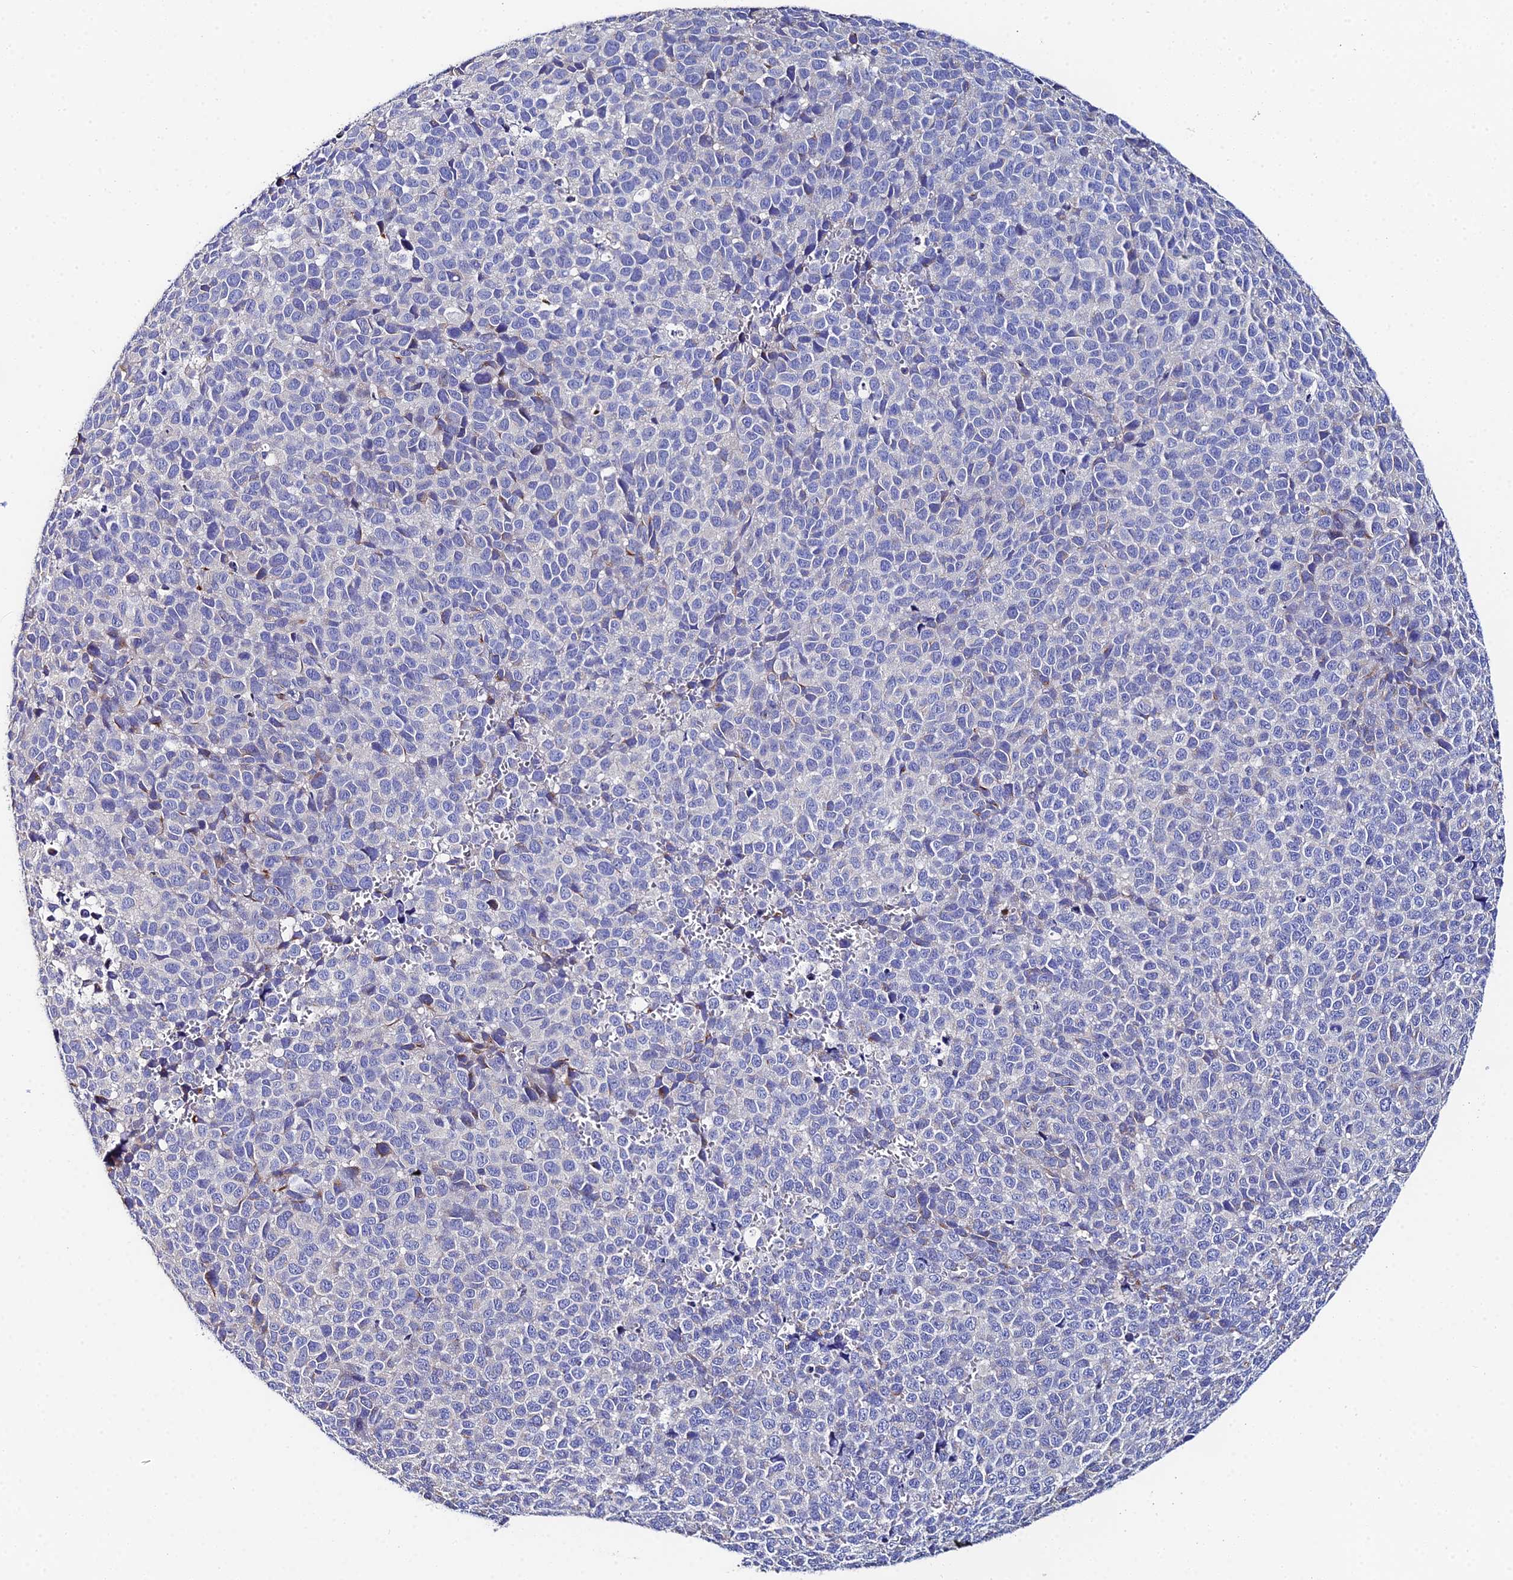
{"staining": {"intensity": "negative", "quantity": "none", "location": "none"}, "tissue": "melanoma", "cell_type": "Tumor cells", "image_type": "cancer", "snomed": [{"axis": "morphology", "description": "Malignant melanoma, NOS"}, {"axis": "topography", "description": "Nose, NOS"}], "caption": "Tumor cells show no significant protein expression in melanoma. The staining is performed using DAB brown chromogen with nuclei counter-stained in using hematoxylin.", "gene": "UBE2L3", "patient": {"sex": "female", "age": 48}}